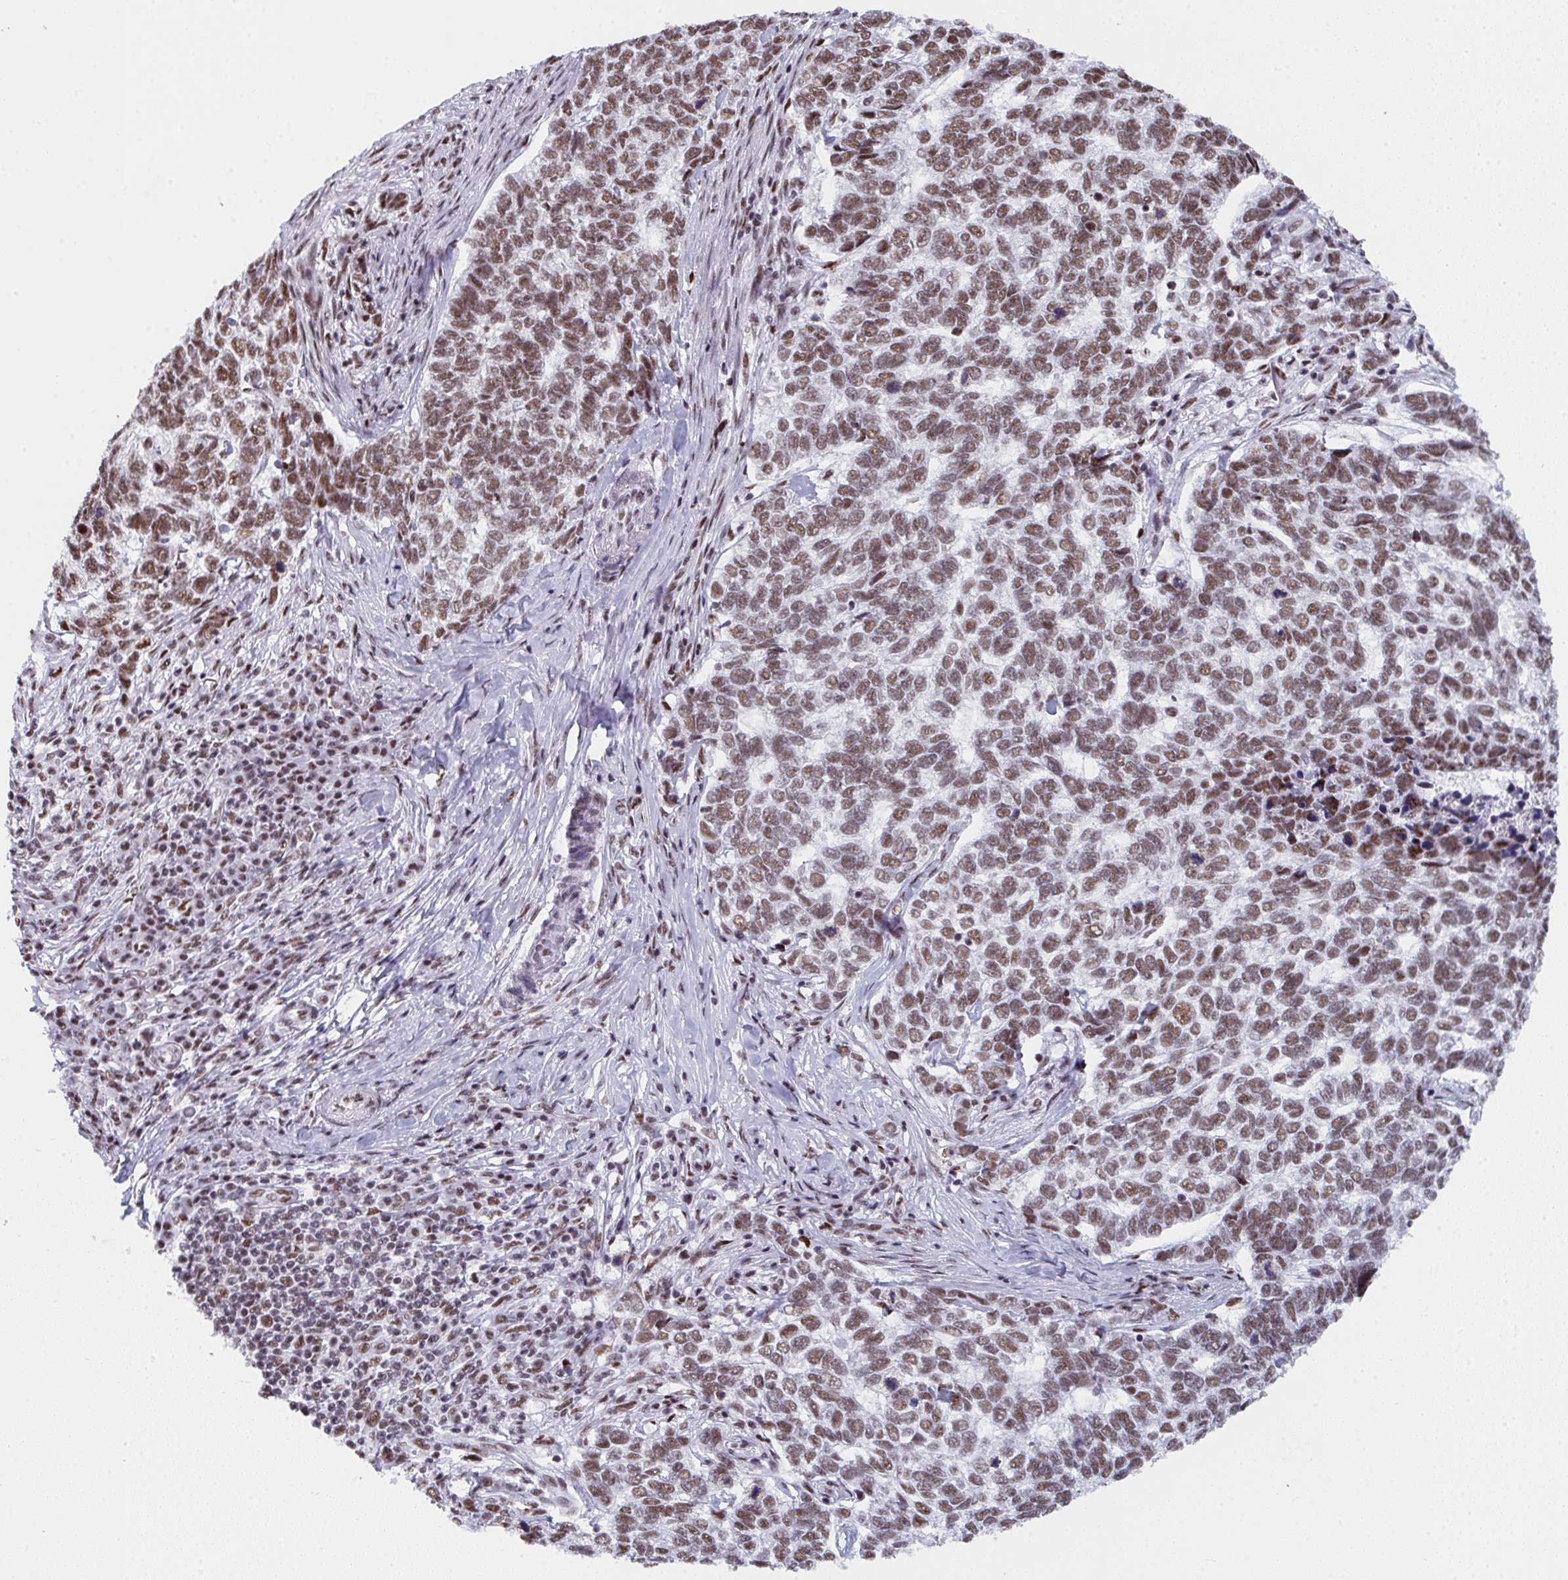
{"staining": {"intensity": "moderate", "quantity": ">75%", "location": "nuclear"}, "tissue": "skin cancer", "cell_type": "Tumor cells", "image_type": "cancer", "snomed": [{"axis": "morphology", "description": "Basal cell carcinoma"}, {"axis": "topography", "description": "Skin"}], "caption": "Protein analysis of skin cancer (basal cell carcinoma) tissue reveals moderate nuclear expression in about >75% of tumor cells.", "gene": "SNRNP70", "patient": {"sex": "female", "age": 65}}